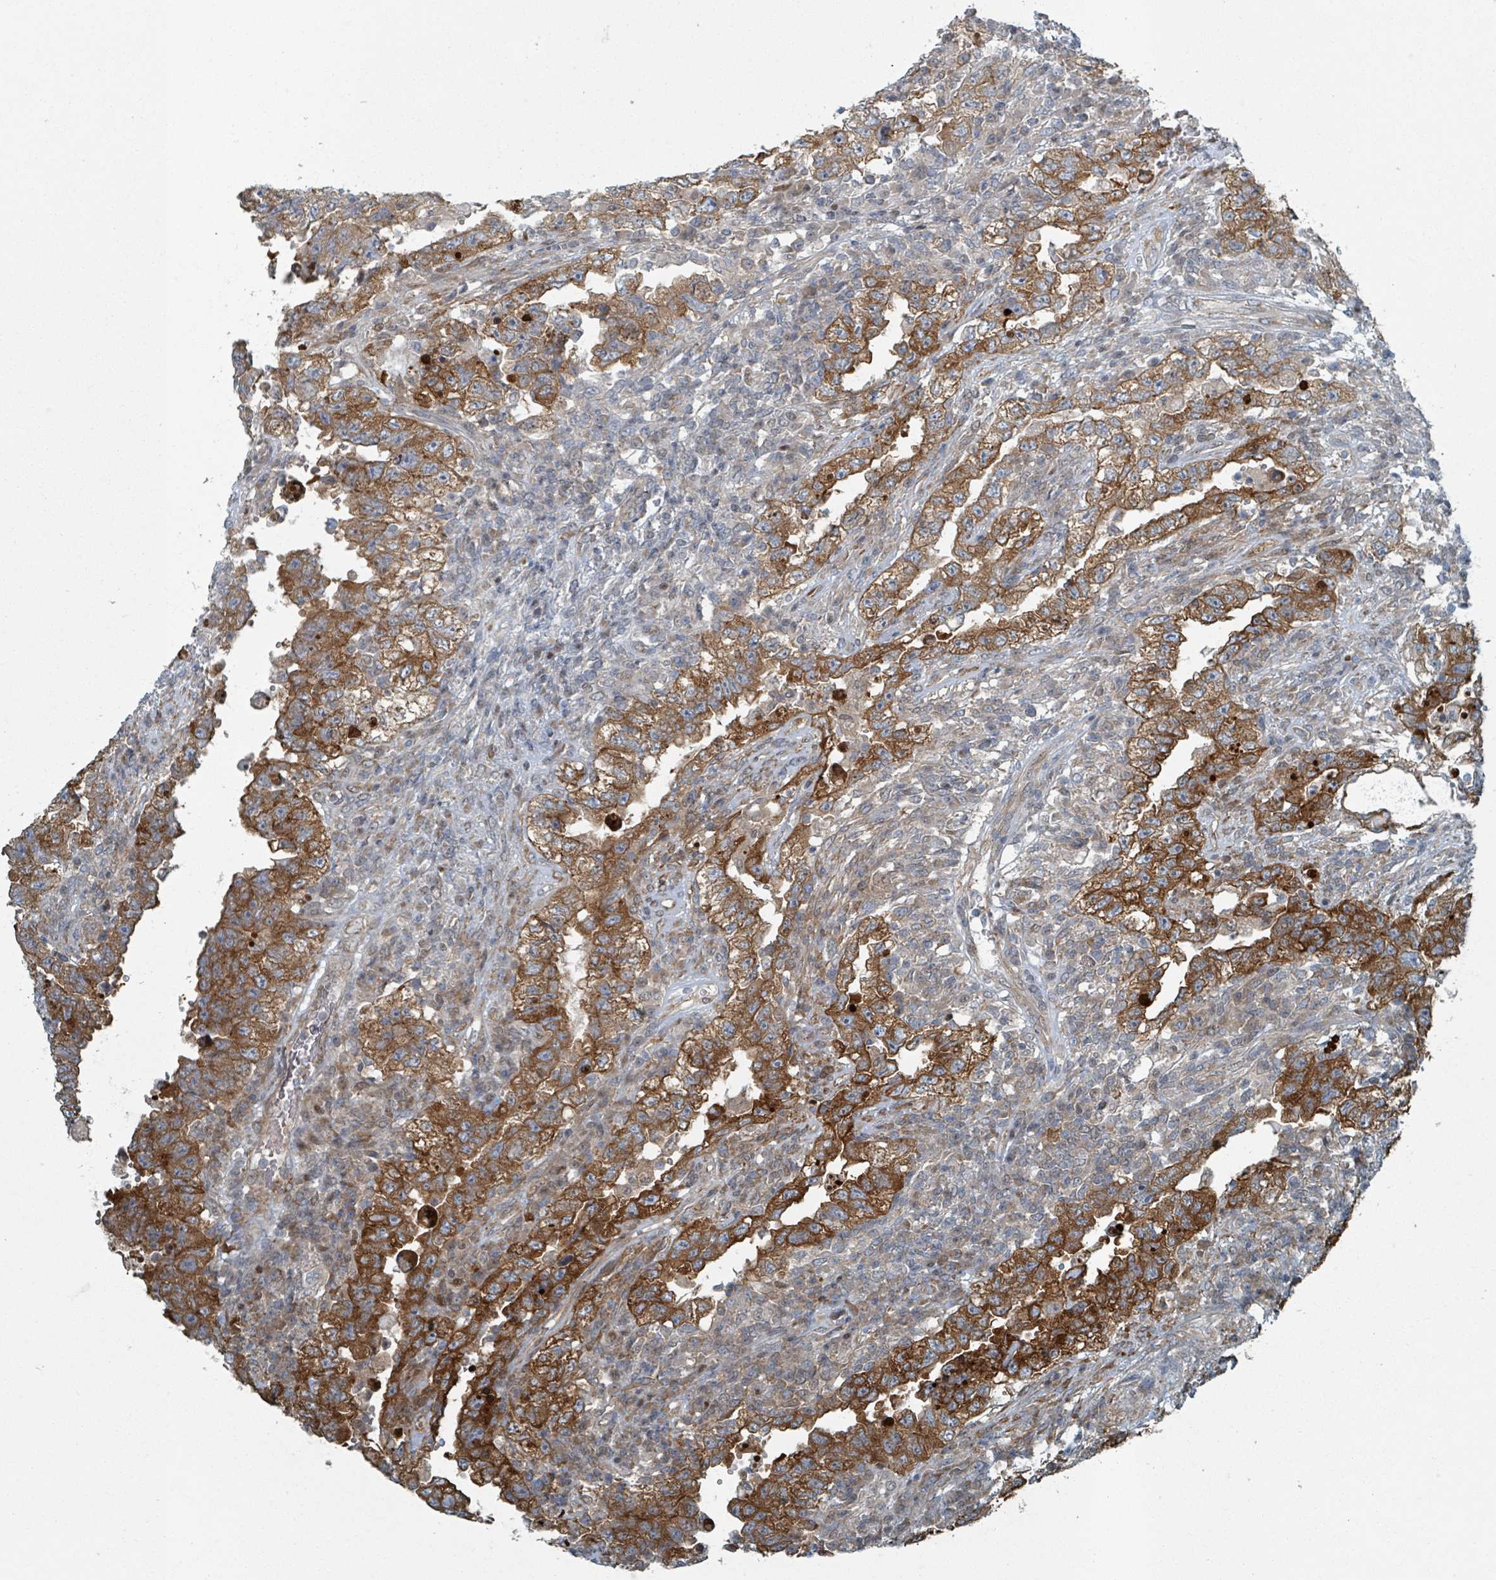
{"staining": {"intensity": "strong", "quantity": ">75%", "location": "cytoplasmic/membranous"}, "tissue": "testis cancer", "cell_type": "Tumor cells", "image_type": "cancer", "snomed": [{"axis": "morphology", "description": "Carcinoma, Embryonal, NOS"}, {"axis": "topography", "description": "Testis"}], "caption": "Immunohistochemical staining of human testis cancer demonstrates high levels of strong cytoplasmic/membranous positivity in about >75% of tumor cells.", "gene": "RHPN2", "patient": {"sex": "male", "age": 26}}